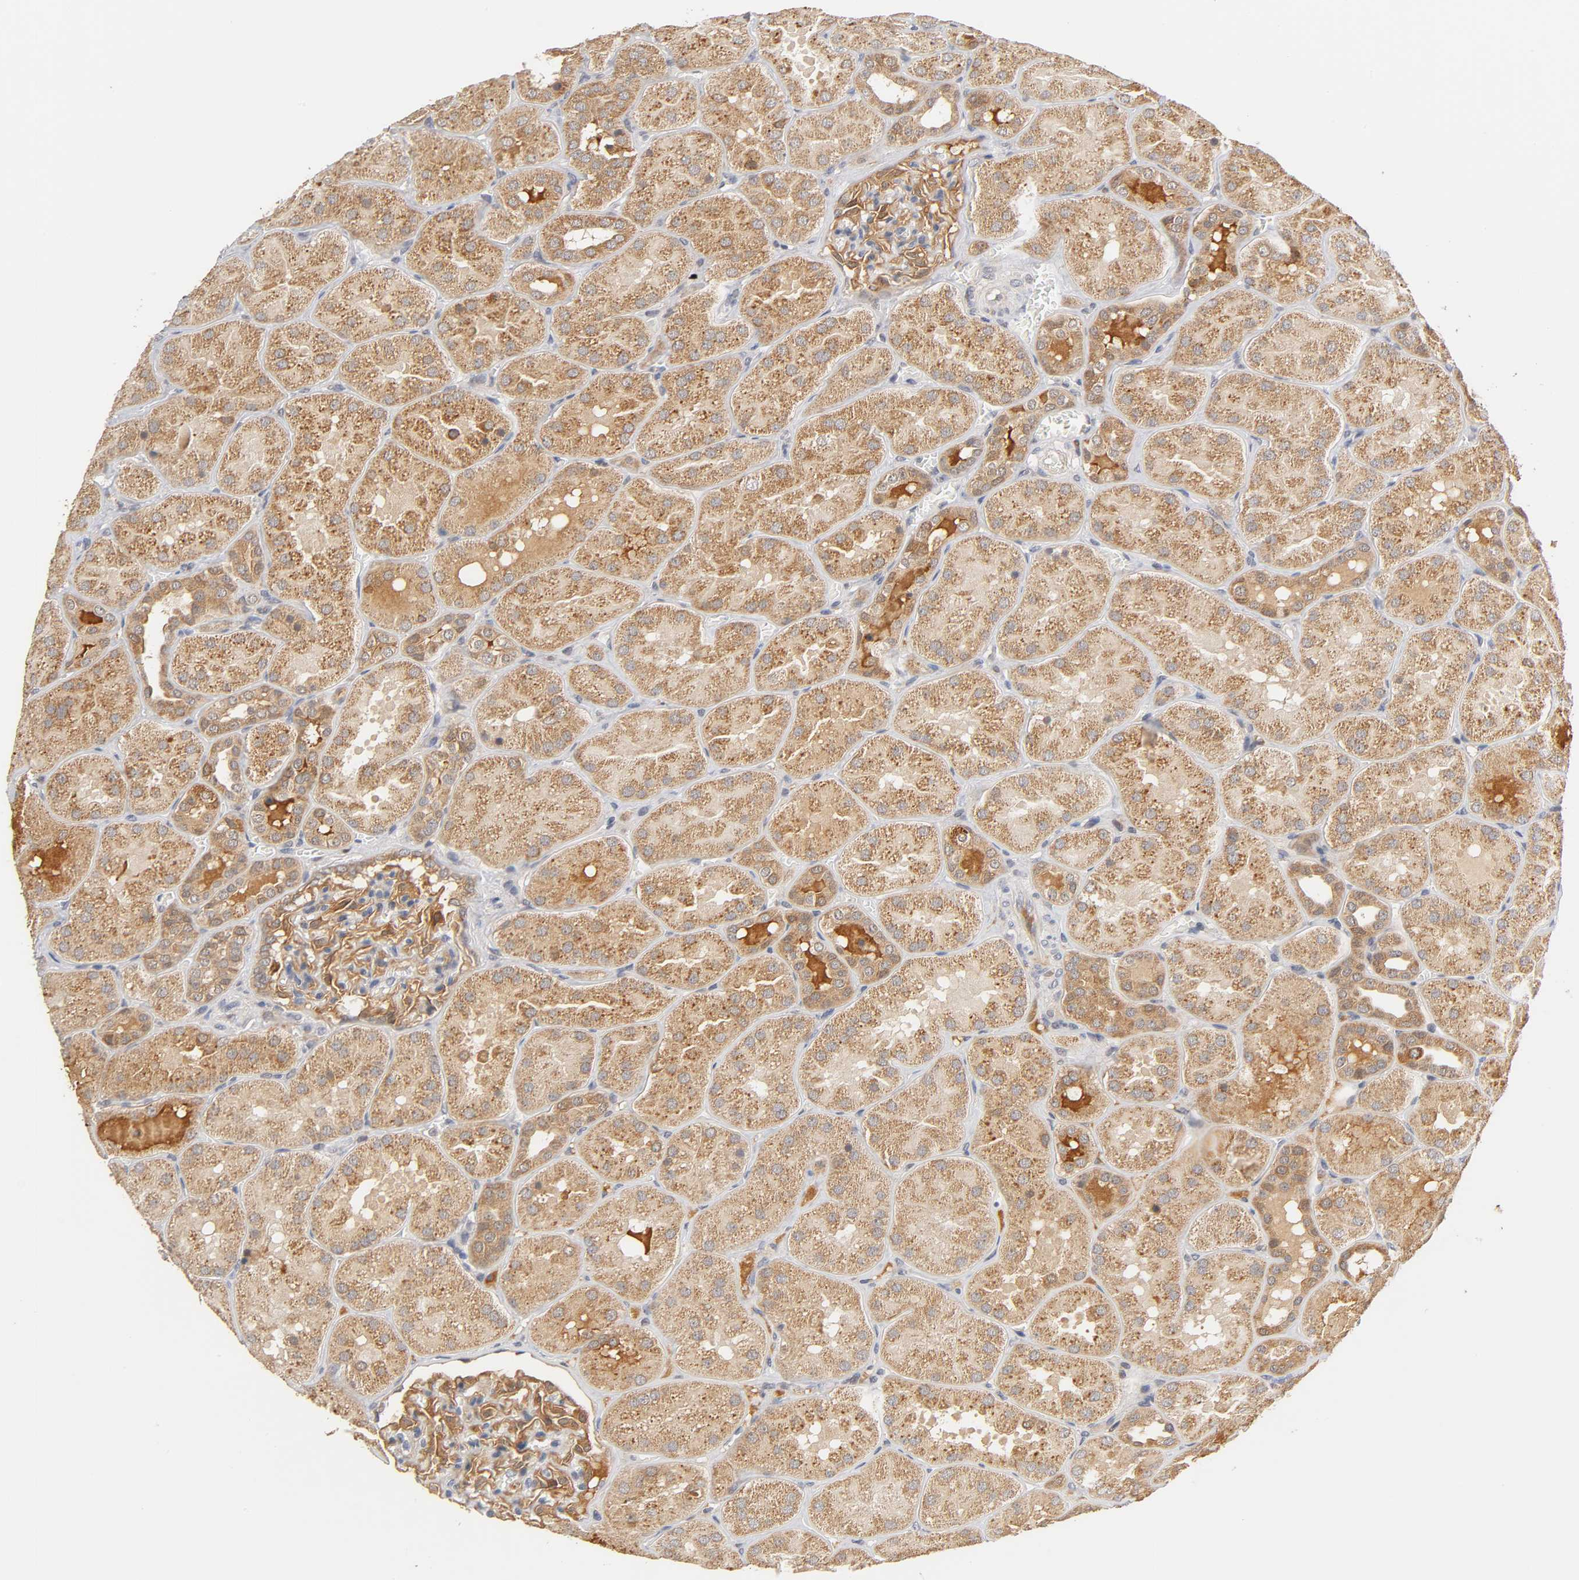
{"staining": {"intensity": "moderate", "quantity": ">75%", "location": "cytoplasmic/membranous"}, "tissue": "kidney", "cell_type": "Cells in glomeruli", "image_type": "normal", "snomed": [{"axis": "morphology", "description": "Normal tissue, NOS"}, {"axis": "topography", "description": "Kidney"}], "caption": "Immunohistochemistry (IHC) micrograph of normal kidney: human kidney stained using IHC displays medium levels of moderate protein expression localized specifically in the cytoplasmic/membranous of cells in glomeruli, appearing as a cytoplasmic/membranous brown color.", "gene": "GSTZ1", "patient": {"sex": "male", "age": 28}}